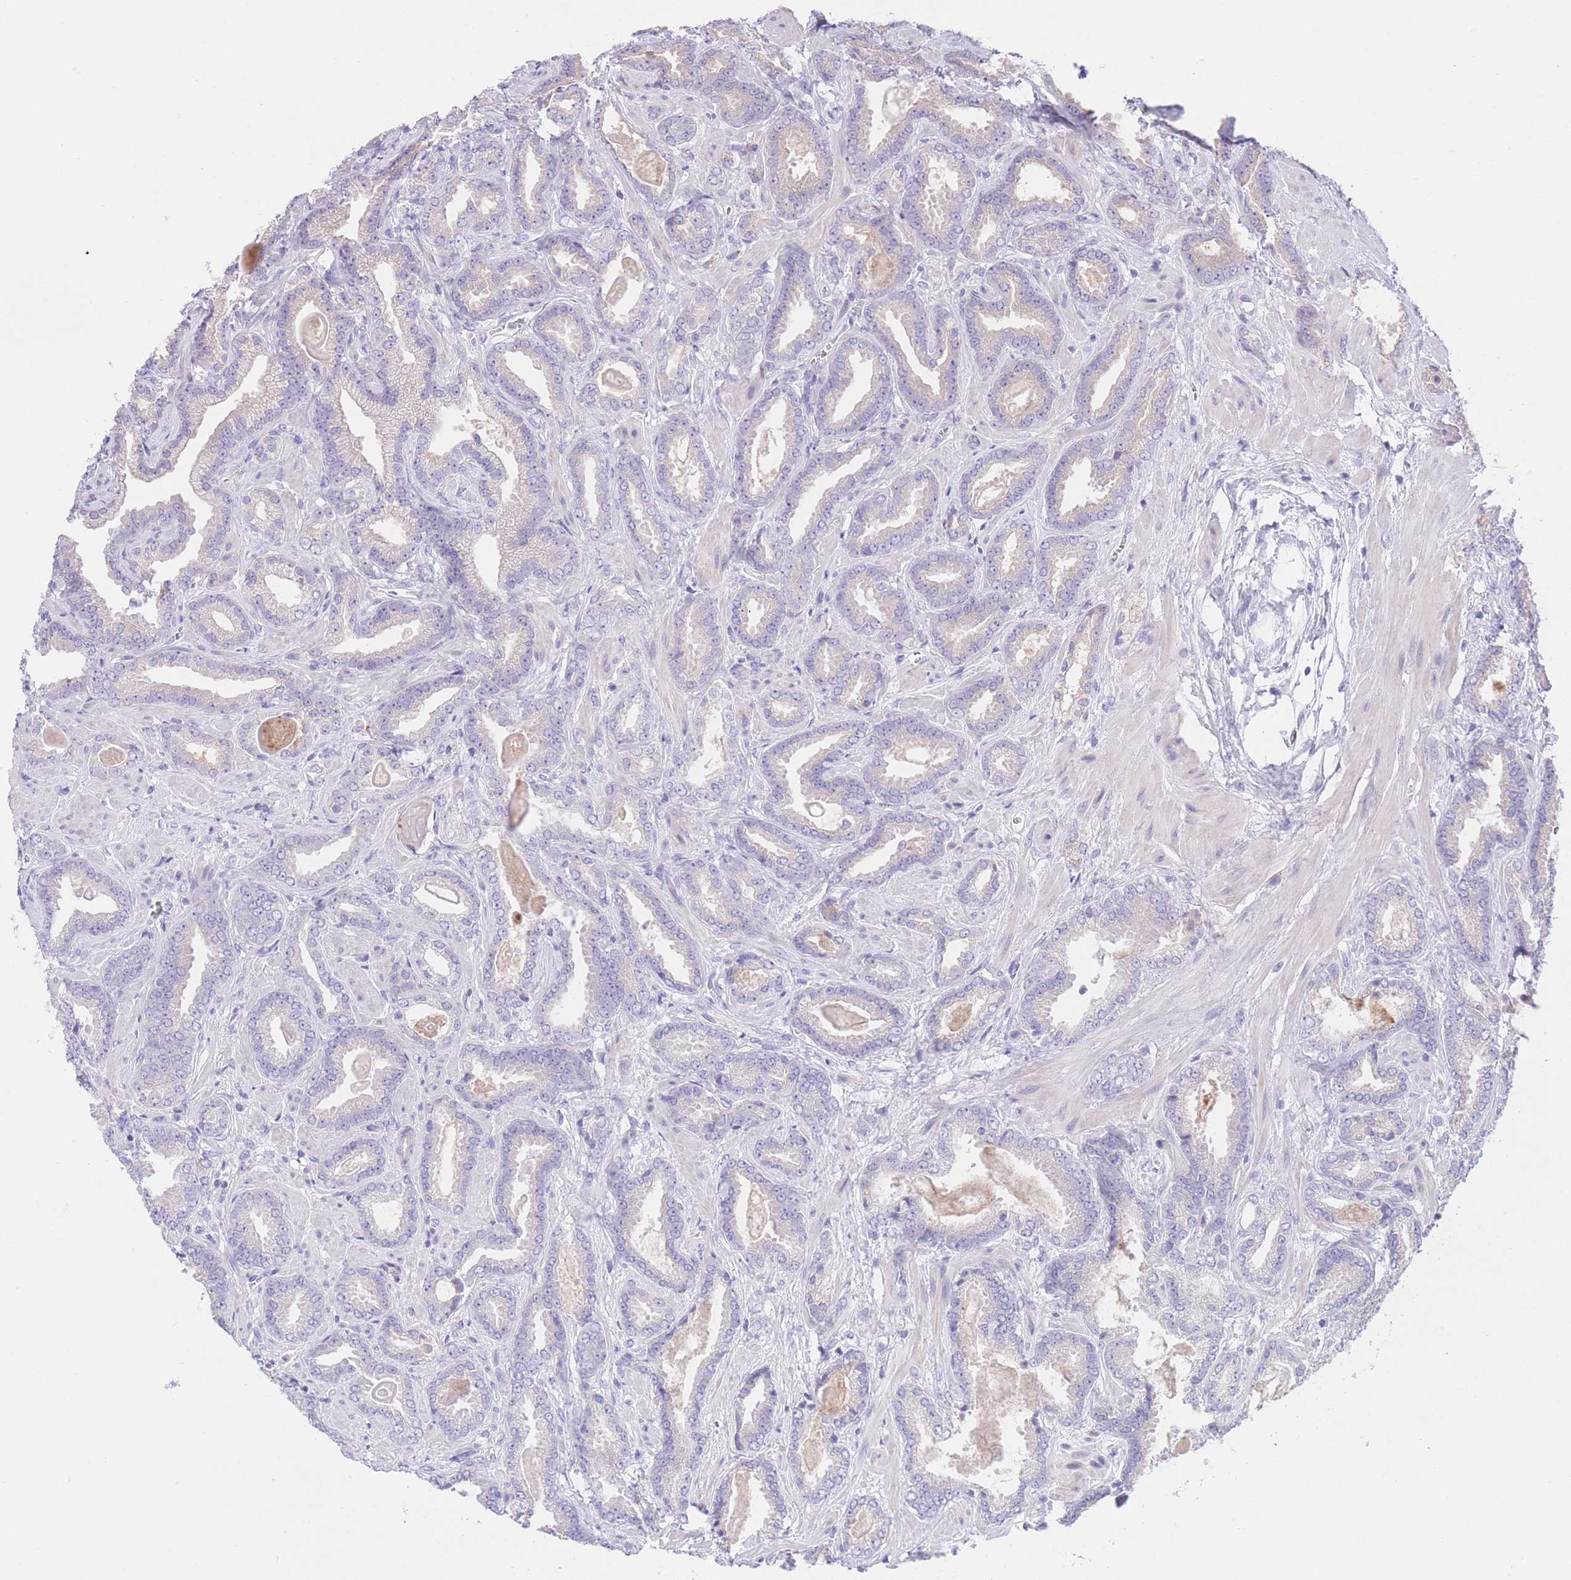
{"staining": {"intensity": "negative", "quantity": "none", "location": "none"}, "tissue": "prostate cancer", "cell_type": "Tumor cells", "image_type": "cancer", "snomed": [{"axis": "morphology", "description": "Adenocarcinoma, Low grade"}, {"axis": "topography", "description": "Prostate"}], "caption": "High power microscopy photomicrograph of an IHC photomicrograph of prostate cancer, revealing no significant expression in tumor cells.", "gene": "RPL39L", "patient": {"sex": "male", "age": 62}}